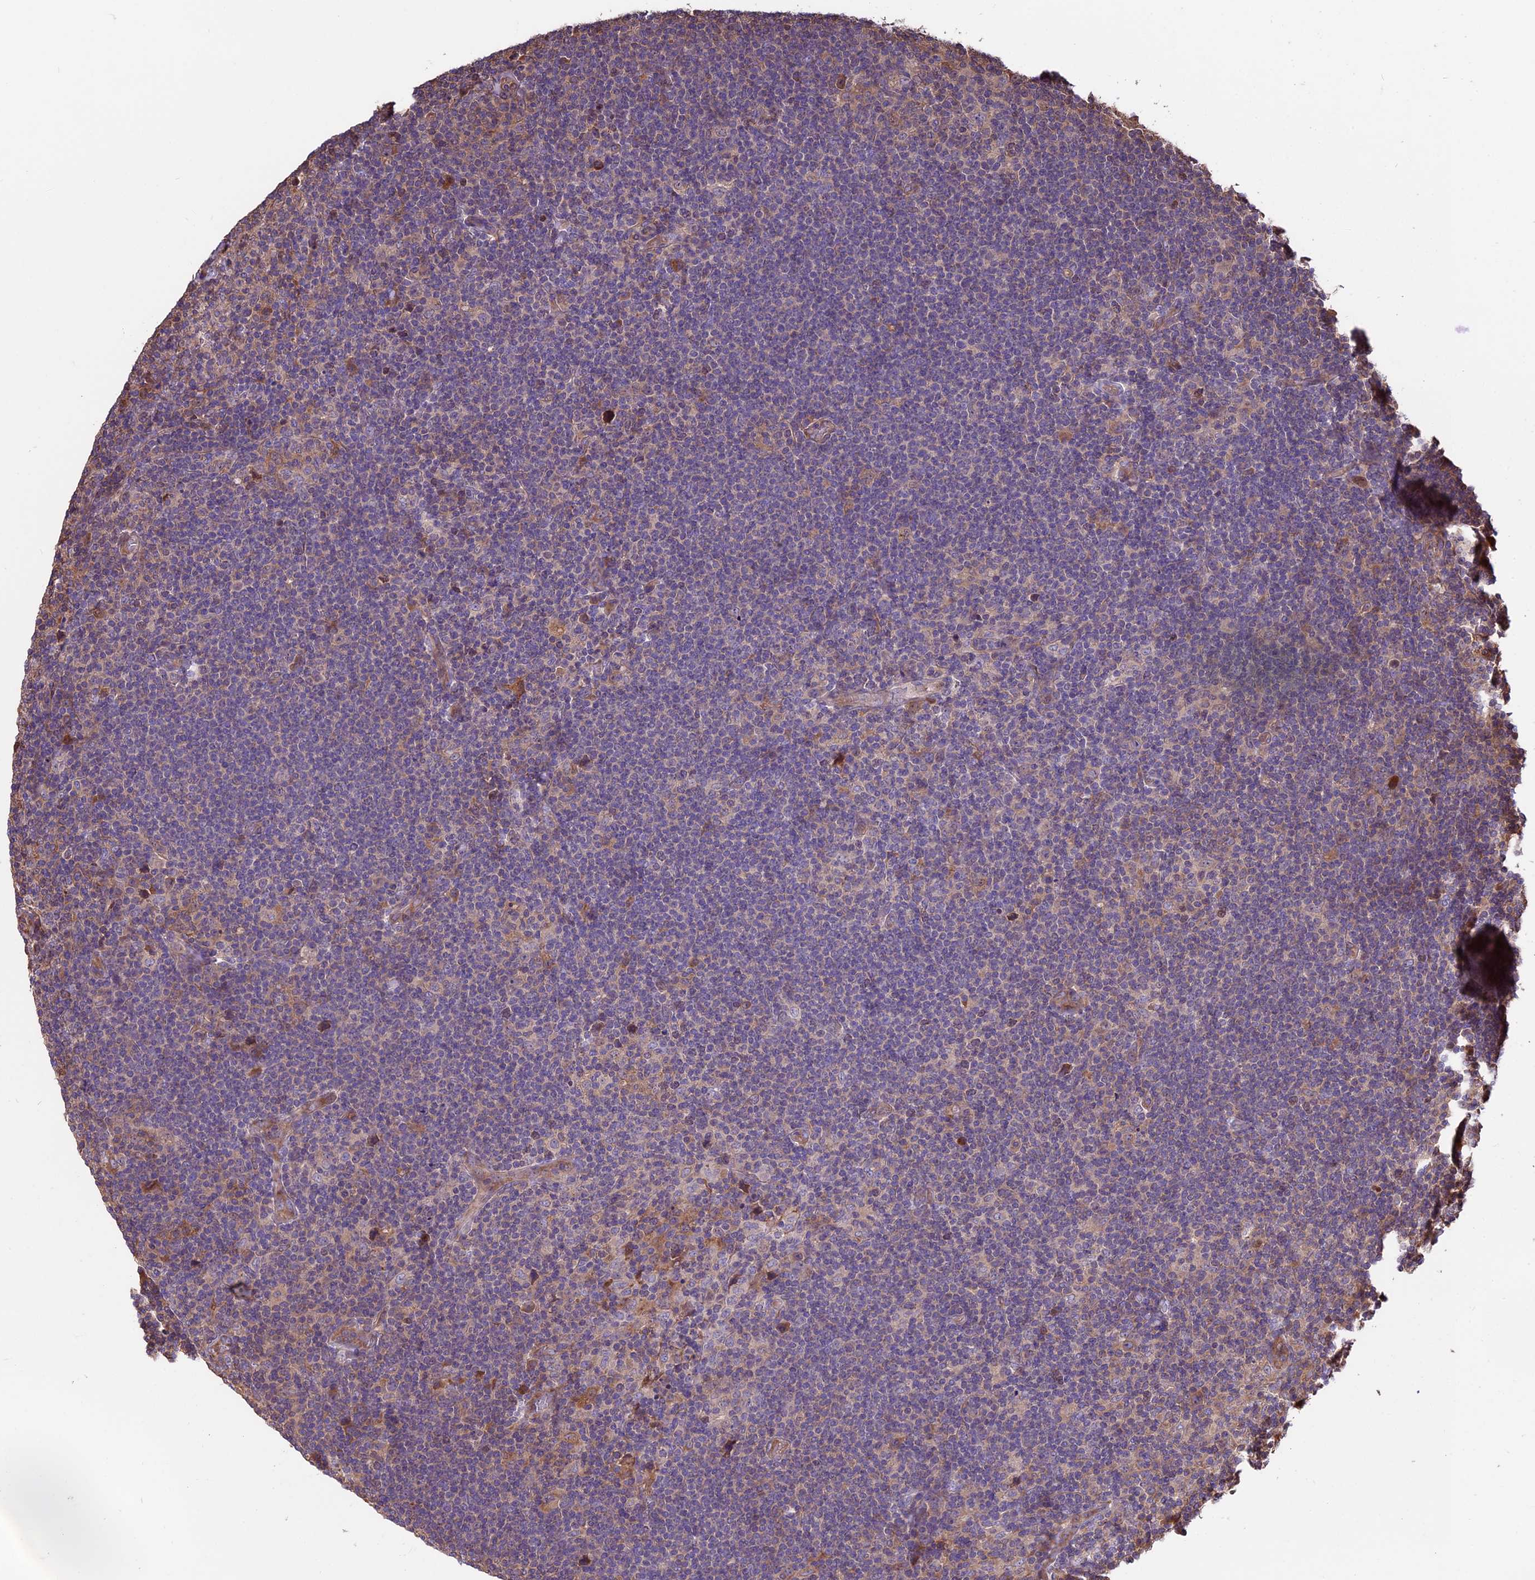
{"staining": {"intensity": "weak", "quantity": "<25%", "location": "cytoplasmic/membranous"}, "tissue": "lymphoma", "cell_type": "Tumor cells", "image_type": "cancer", "snomed": [{"axis": "morphology", "description": "Hodgkin's disease, NOS"}, {"axis": "topography", "description": "Lymph node"}], "caption": "Immunohistochemical staining of Hodgkin's disease shows no significant staining in tumor cells.", "gene": "VWA3A", "patient": {"sex": "female", "age": 57}}